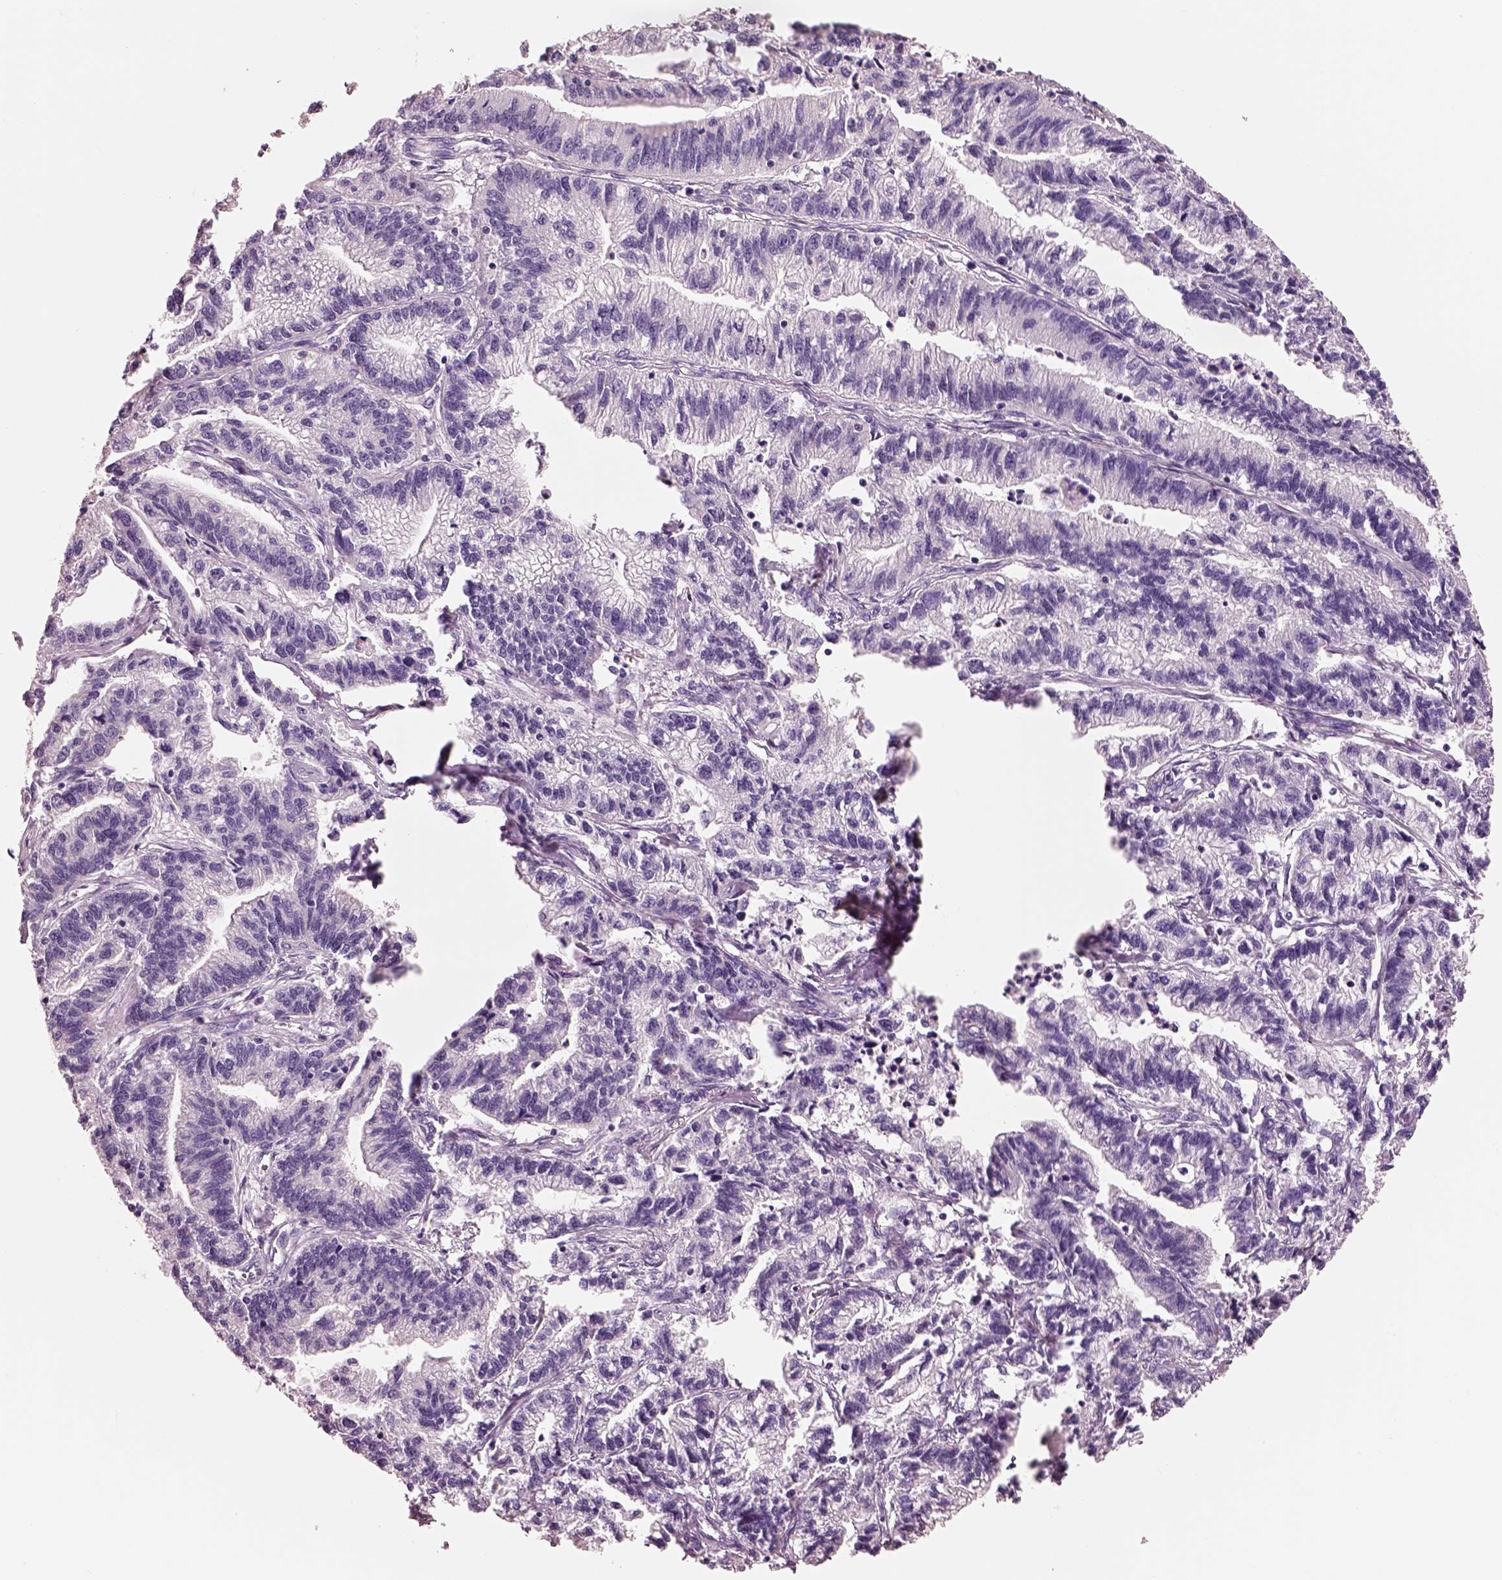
{"staining": {"intensity": "negative", "quantity": "none", "location": "none"}, "tissue": "stomach cancer", "cell_type": "Tumor cells", "image_type": "cancer", "snomed": [{"axis": "morphology", "description": "Adenocarcinoma, NOS"}, {"axis": "topography", "description": "Stomach"}], "caption": "Stomach adenocarcinoma was stained to show a protein in brown. There is no significant positivity in tumor cells.", "gene": "ELSPBP1", "patient": {"sex": "male", "age": 83}}